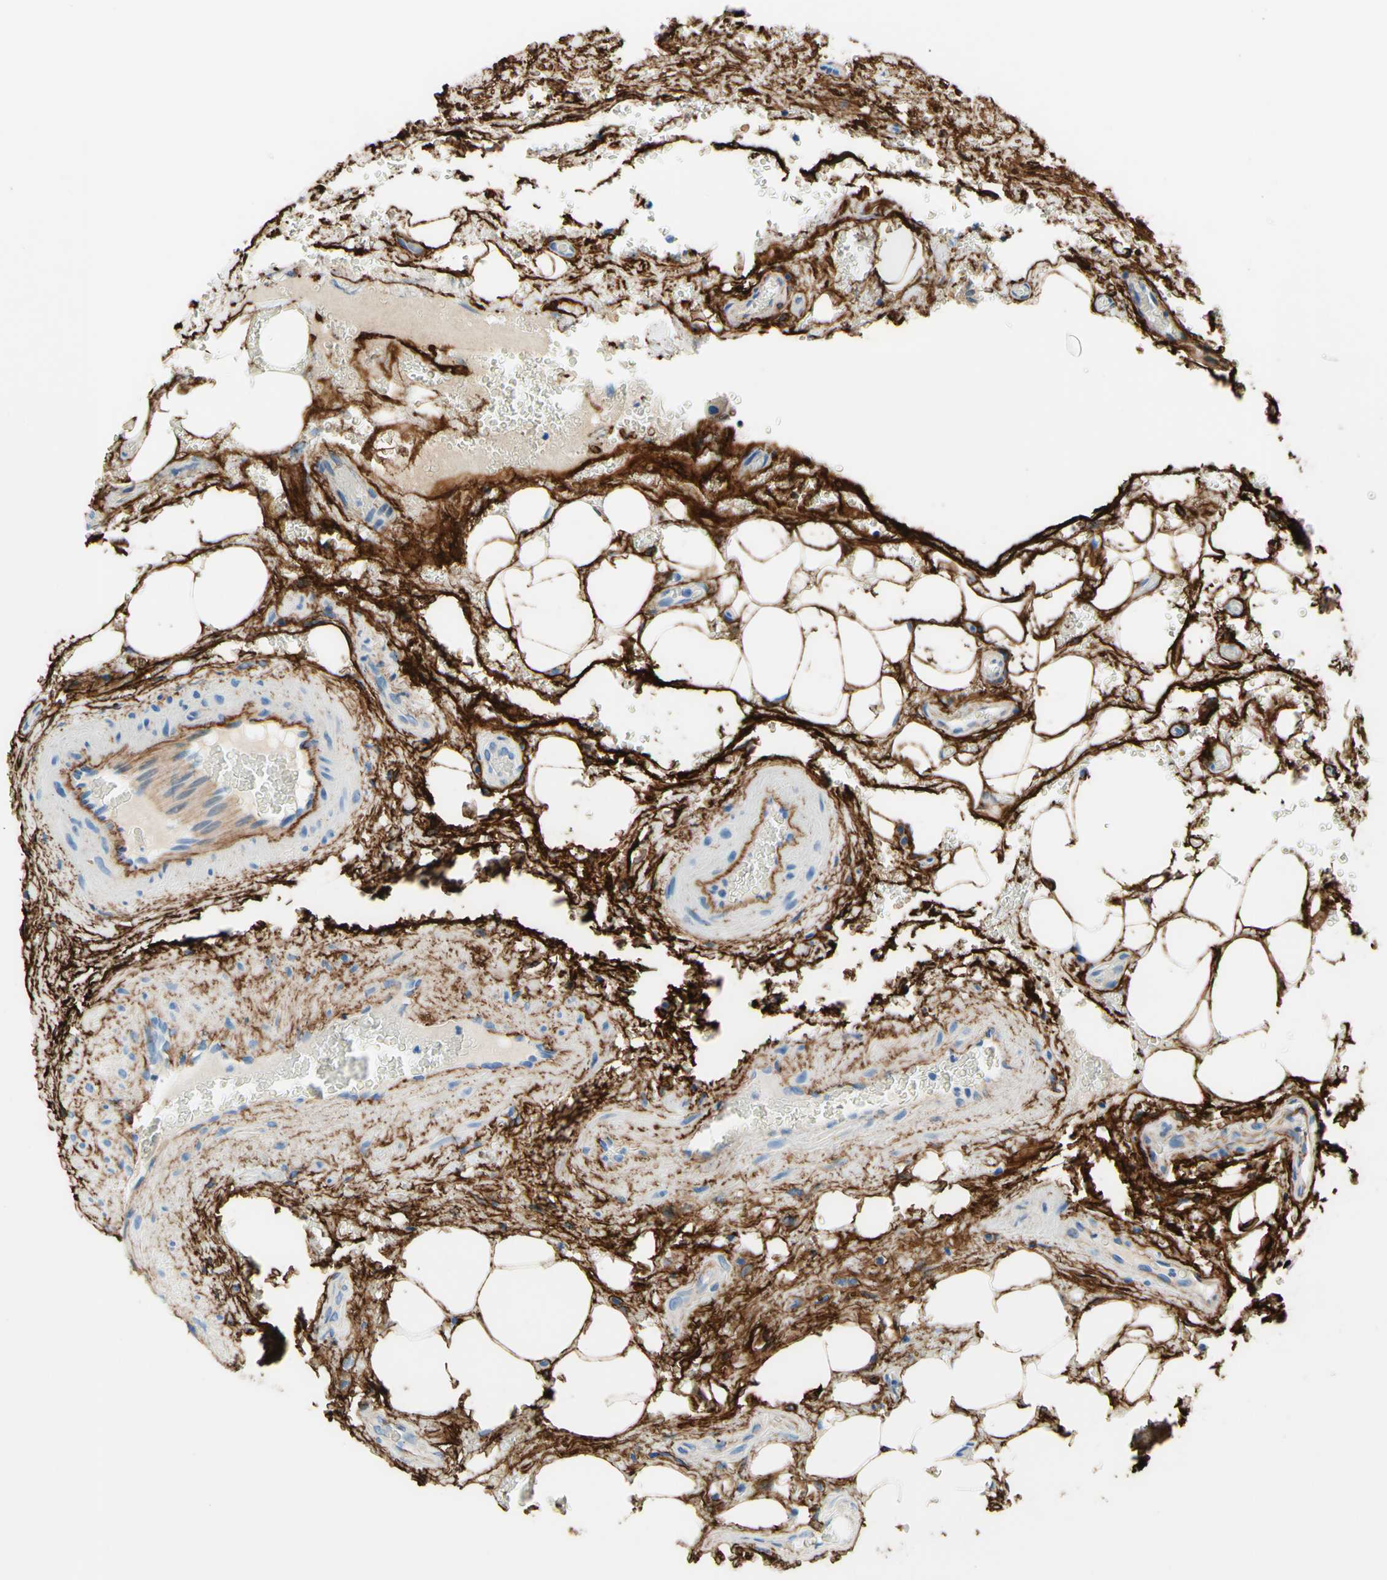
{"staining": {"intensity": "negative", "quantity": "none", "location": "none"}, "tissue": "thyroid cancer", "cell_type": "Tumor cells", "image_type": "cancer", "snomed": [{"axis": "morphology", "description": "Papillary adenocarcinoma, NOS"}, {"axis": "topography", "description": "Thyroid gland"}], "caption": "Tumor cells show no significant protein staining in thyroid papillary adenocarcinoma.", "gene": "MFAP5", "patient": {"sex": "male", "age": 77}}